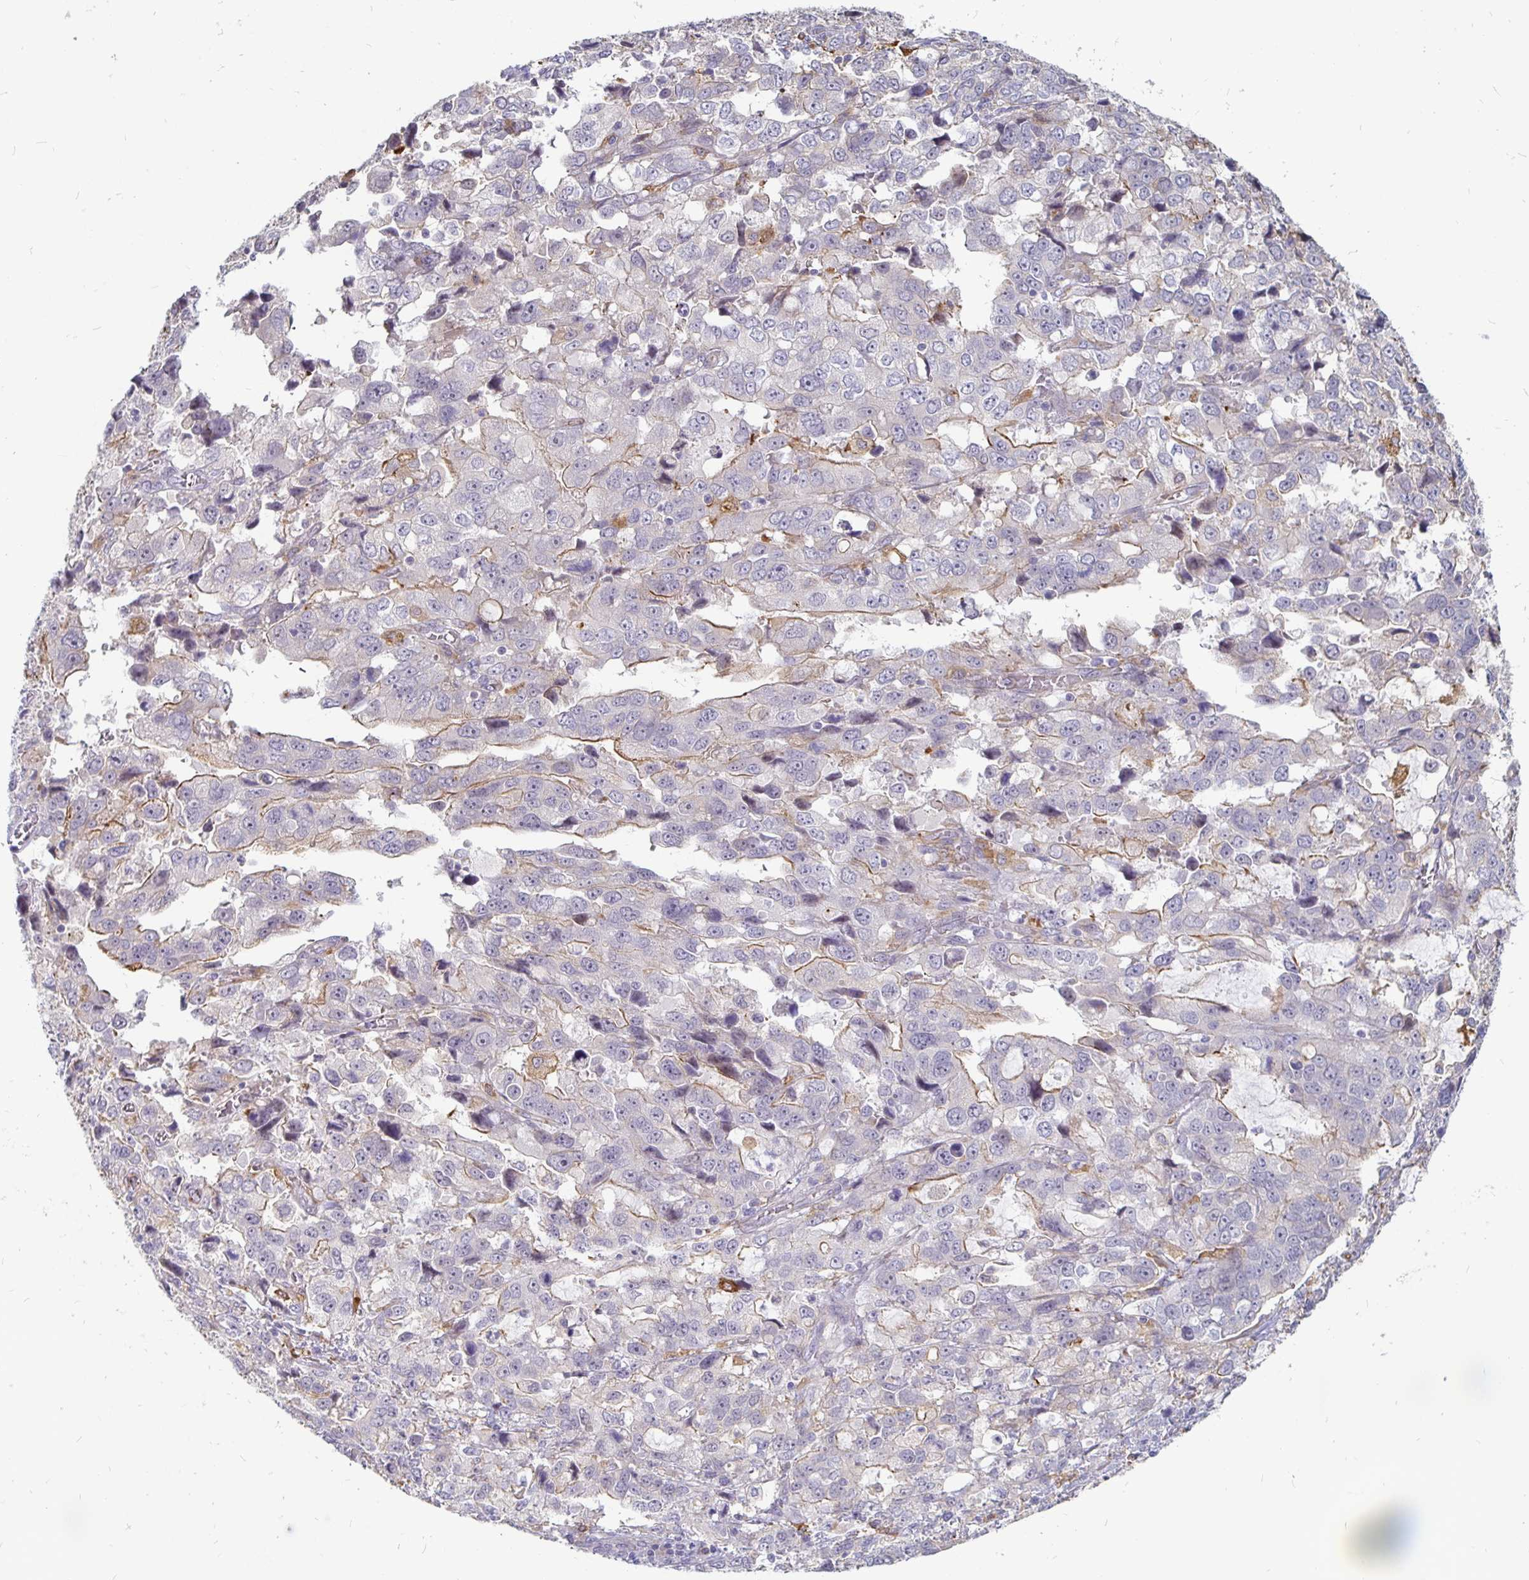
{"staining": {"intensity": "moderate", "quantity": "<25%", "location": "cytoplasmic/membranous"}, "tissue": "stomach cancer", "cell_type": "Tumor cells", "image_type": "cancer", "snomed": [{"axis": "morphology", "description": "Adenocarcinoma, NOS"}, {"axis": "topography", "description": "Stomach, upper"}], "caption": "High-magnification brightfield microscopy of stomach cancer stained with DAB (brown) and counterstained with hematoxylin (blue). tumor cells exhibit moderate cytoplasmic/membranous positivity is appreciated in approximately<25% of cells.", "gene": "CCDC85A", "patient": {"sex": "female", "age": 81}}